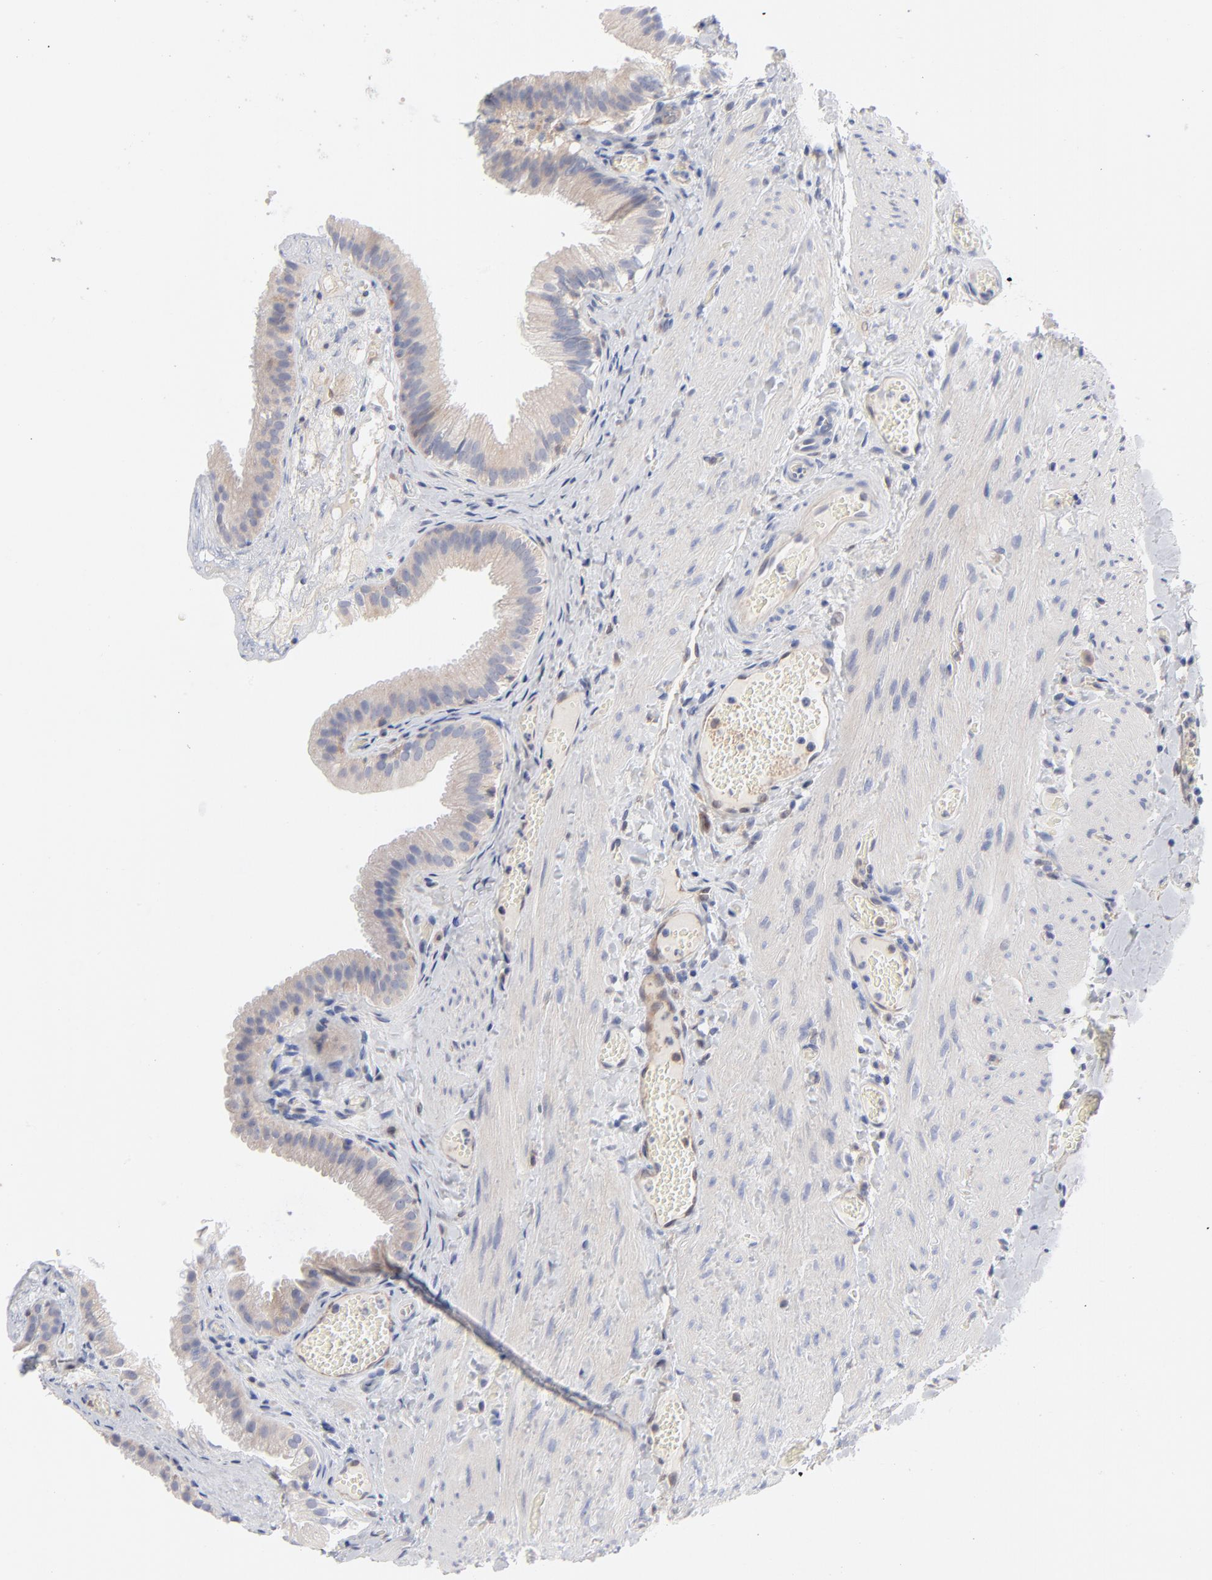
{"staining": {"intensity": "weak", "quantity": ">75%", "location": "cytoplasmic/membranous"}, "tissue": "gallbladder", "cell_type": "Glandular cells", "image_type": "normal", "snomed": [{"axis": "morphology", "description": "Normal tissue, NOS"}, {"axis": "topography", "description": "Gallbladder"}], "caption": "IHC (DAB) staining of unremarkable gallbladder shows weak cytoplasmic/membranous protein expression in about >75% of glandular cells. The staining was performed using DAB (3,3'-diaminobenzidine) to visualize the protein expression in brown, while the nuclei were stained in blue with hematoxylin (Magnification: 20x).", "gene": "ARRB1", "patient": {"sex": "female", "age": 24}}